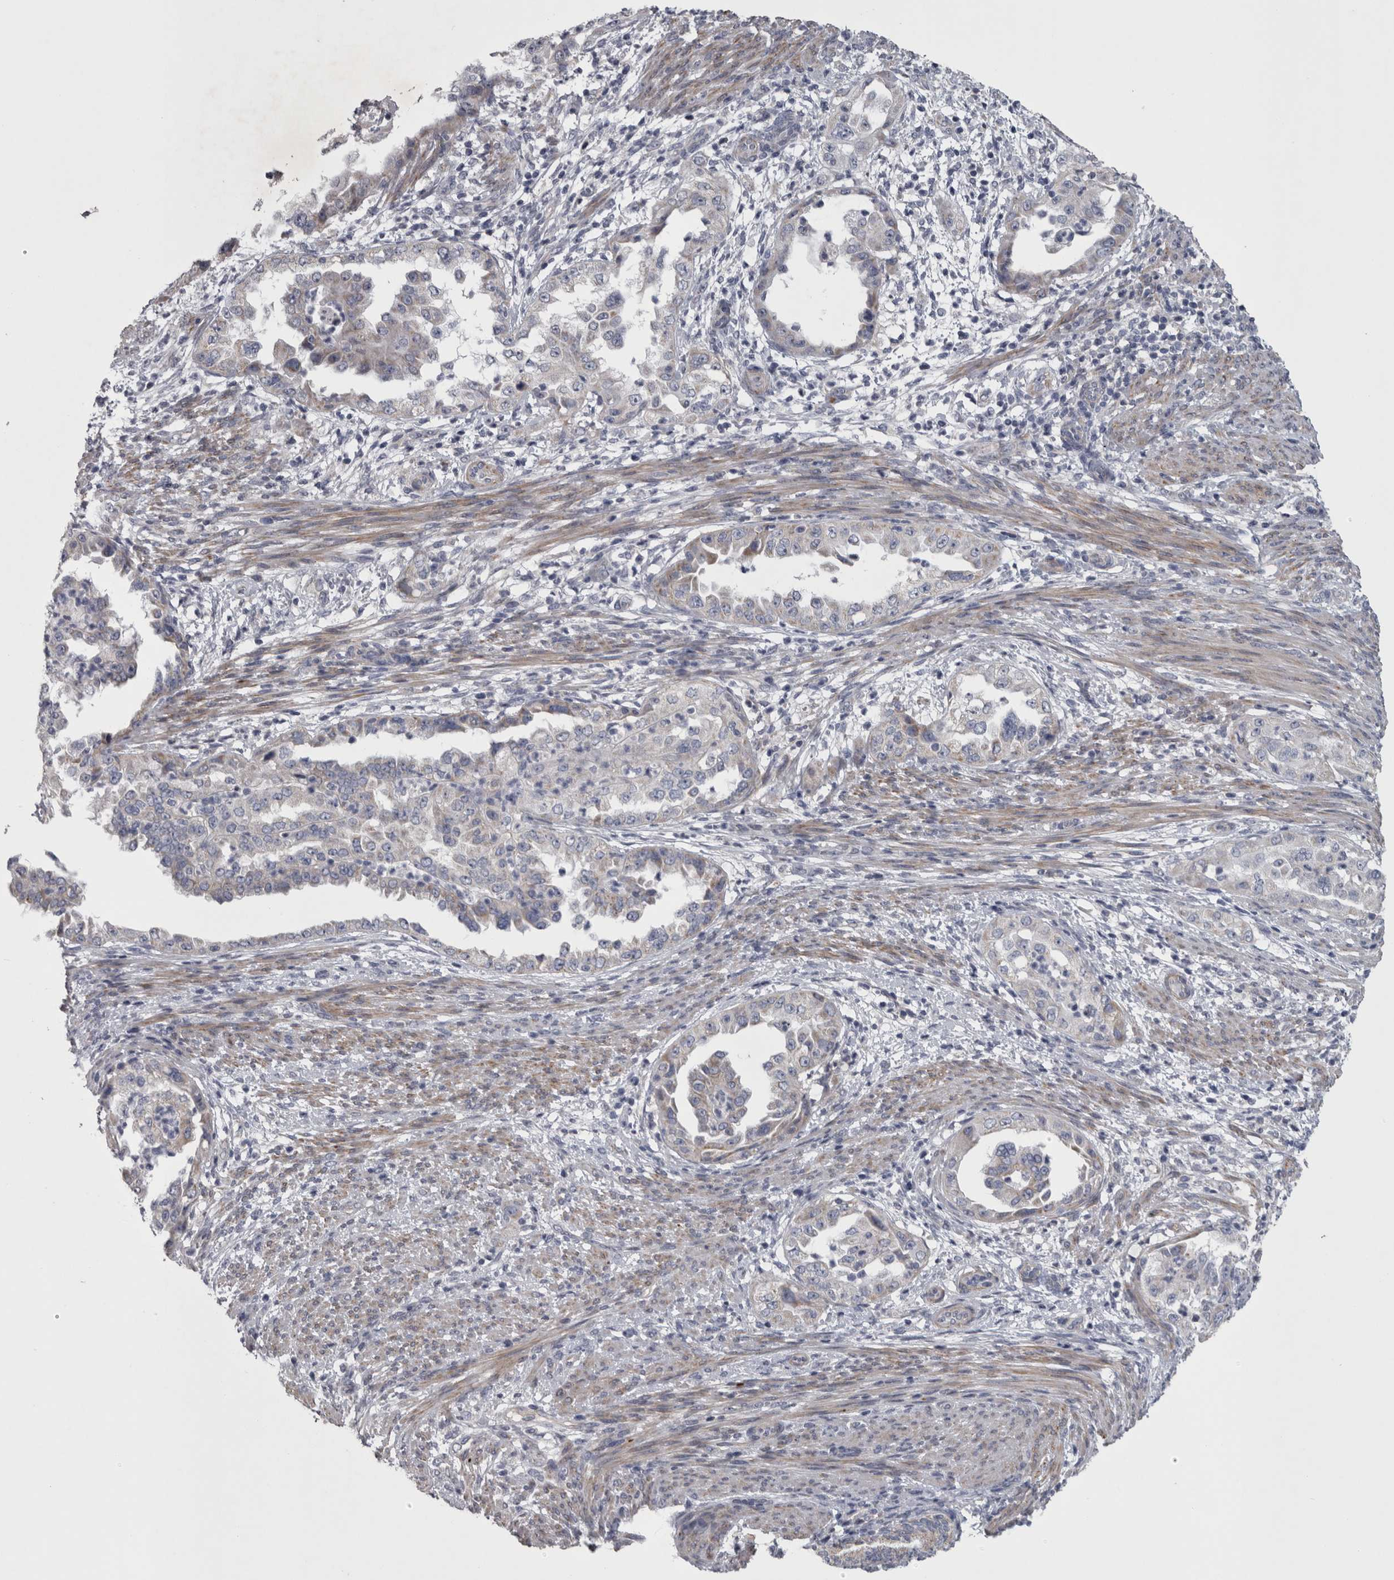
{"staining": {"intensity": "weak", "quantity": "25%-75%", "location": "cytoplasmic/membranous"}, "tissue": "endometrial cancer", "cell_type": "Tumor cells", "image_type": "cancer", "snomed": [{"axis": "morphology", "description": "Adenocarcinoma, NOS"}, {"axis": "topography", "description": "Endometrium"}], "caption": "Protein staining demonstrates weak cytoplasmic/membranous positivity in approximately 25%-75% of tumor cells in endometrial cancer (adenocarcinoma).", "gene": "DBT", "patient": {"sex": "female", "age": 85}}